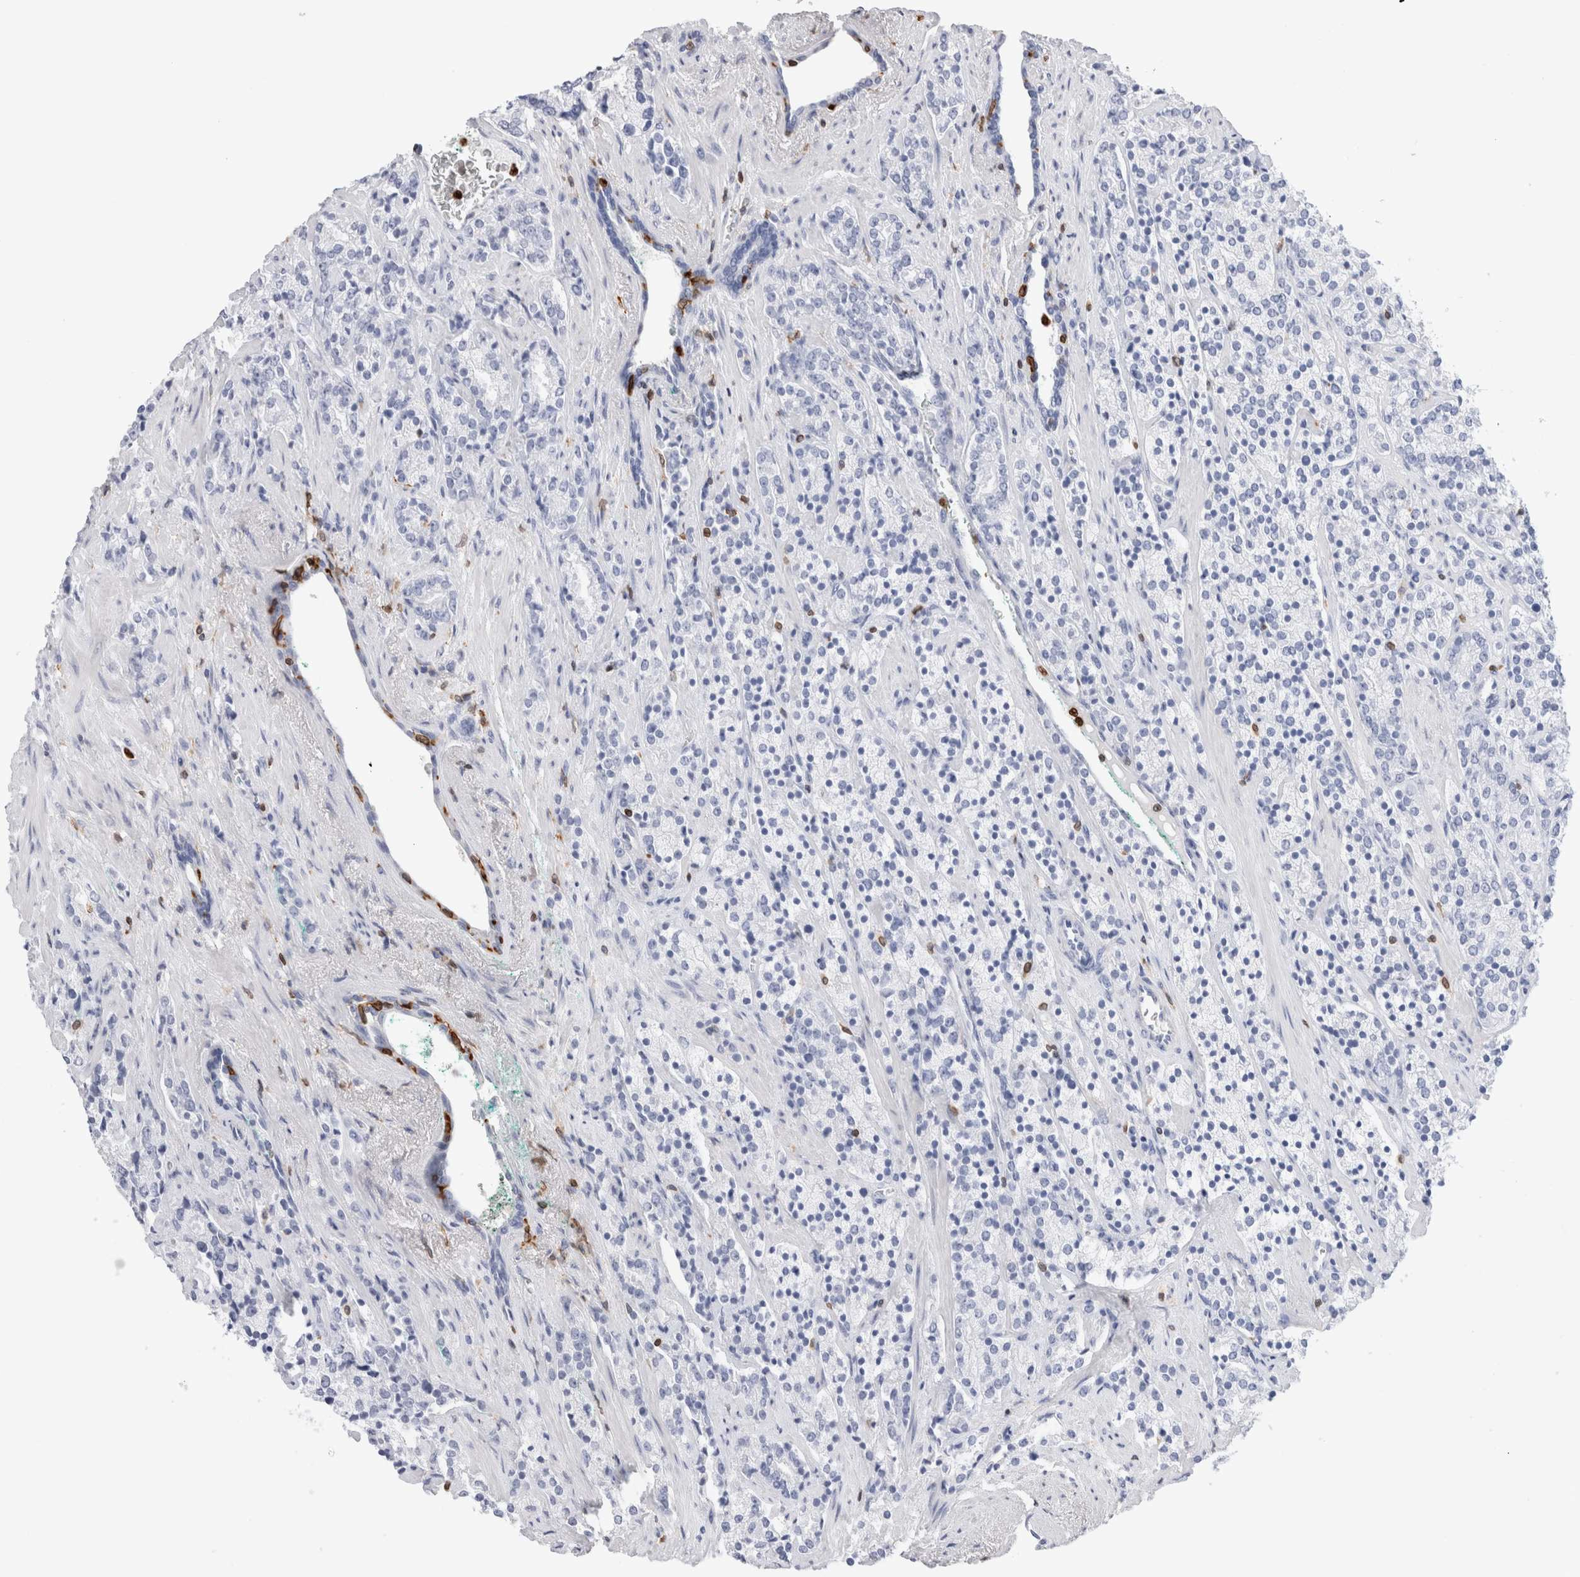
{"staining": {"intensity": "negative", "quantity": "none", "location": "none"}, "tissue": "prostate cancer", "cell_type": "Tumor cells", "image_type": "cancer", "snomed": [{"axis": "morphology", "description": "Adenocarcinoma, High grade"}, {"axis": "topography", "description": "Prostate"}], "caption": "Prostate adenocarcinoma (high-grade) was stained to show a protein in brown. There is no significant positivity in tumor cells. (DAB (3,3'-diaminobenzidine) immunohistochemistry visualized using brightfield microscopy, high magnification).", "gene": "ALOX5AP", "patient": {"sex": "male", "age": 71}}